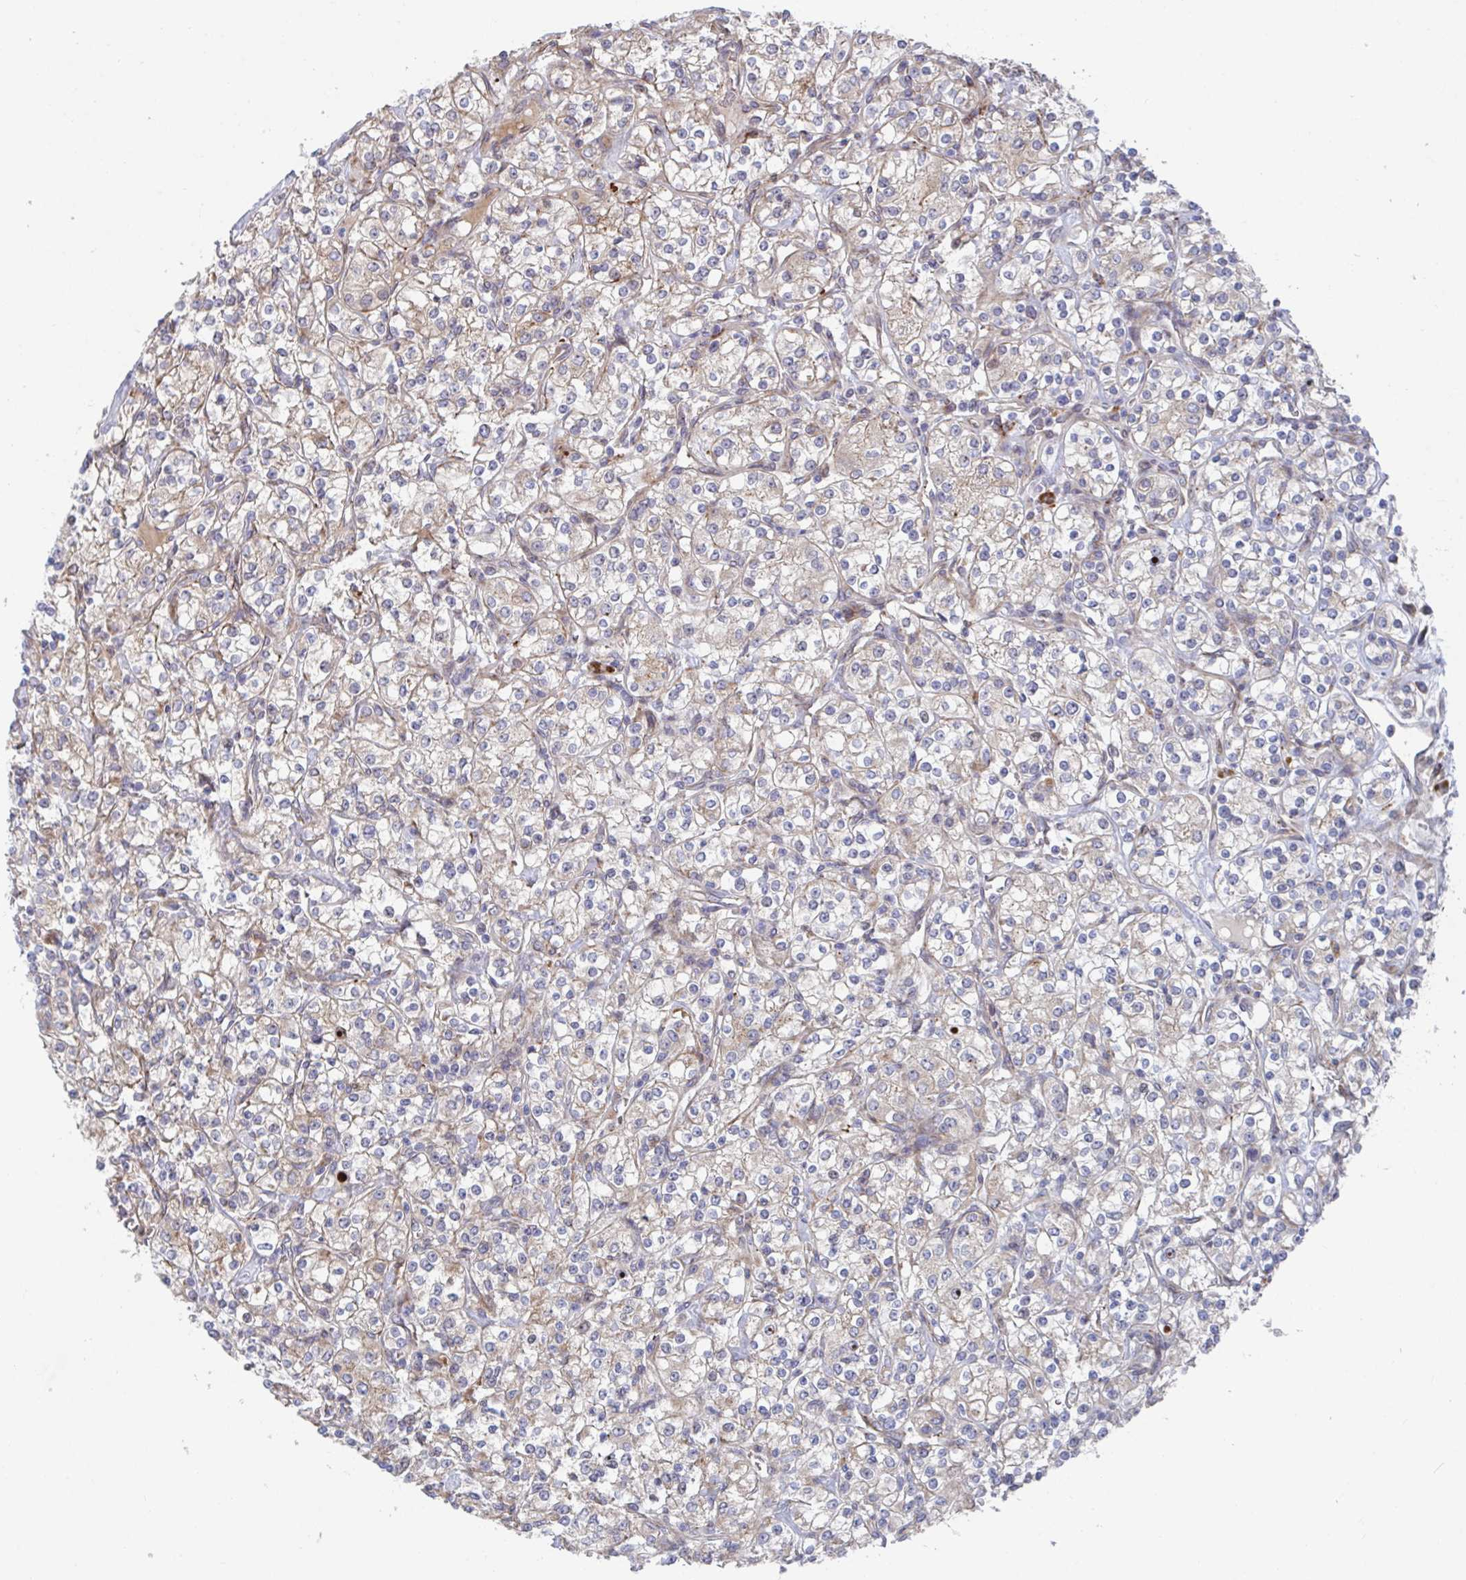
{"staining": {"intensity": "weak", "quantity": "25%-75%", "location": "cytoplasmic/membranous"}, "tissue": "renal cancer", "cell_type": "Tumor cells", "image_type": "cancer", "snomed": [{"axis": "morphology", "description": "Adenocarcinoma, NOS"}, {"axis": "topography", "description": "Kidney"}], "caption": "IHC histopathology image of adenocarcinoma (renal) stained for a protein (brown), which displays low levels of weak cytoplasmic/membranous expression in about 25%-75% of tumor cells.", "gene": "FJX1", "patient": {"sex": "male", "age": 77}}